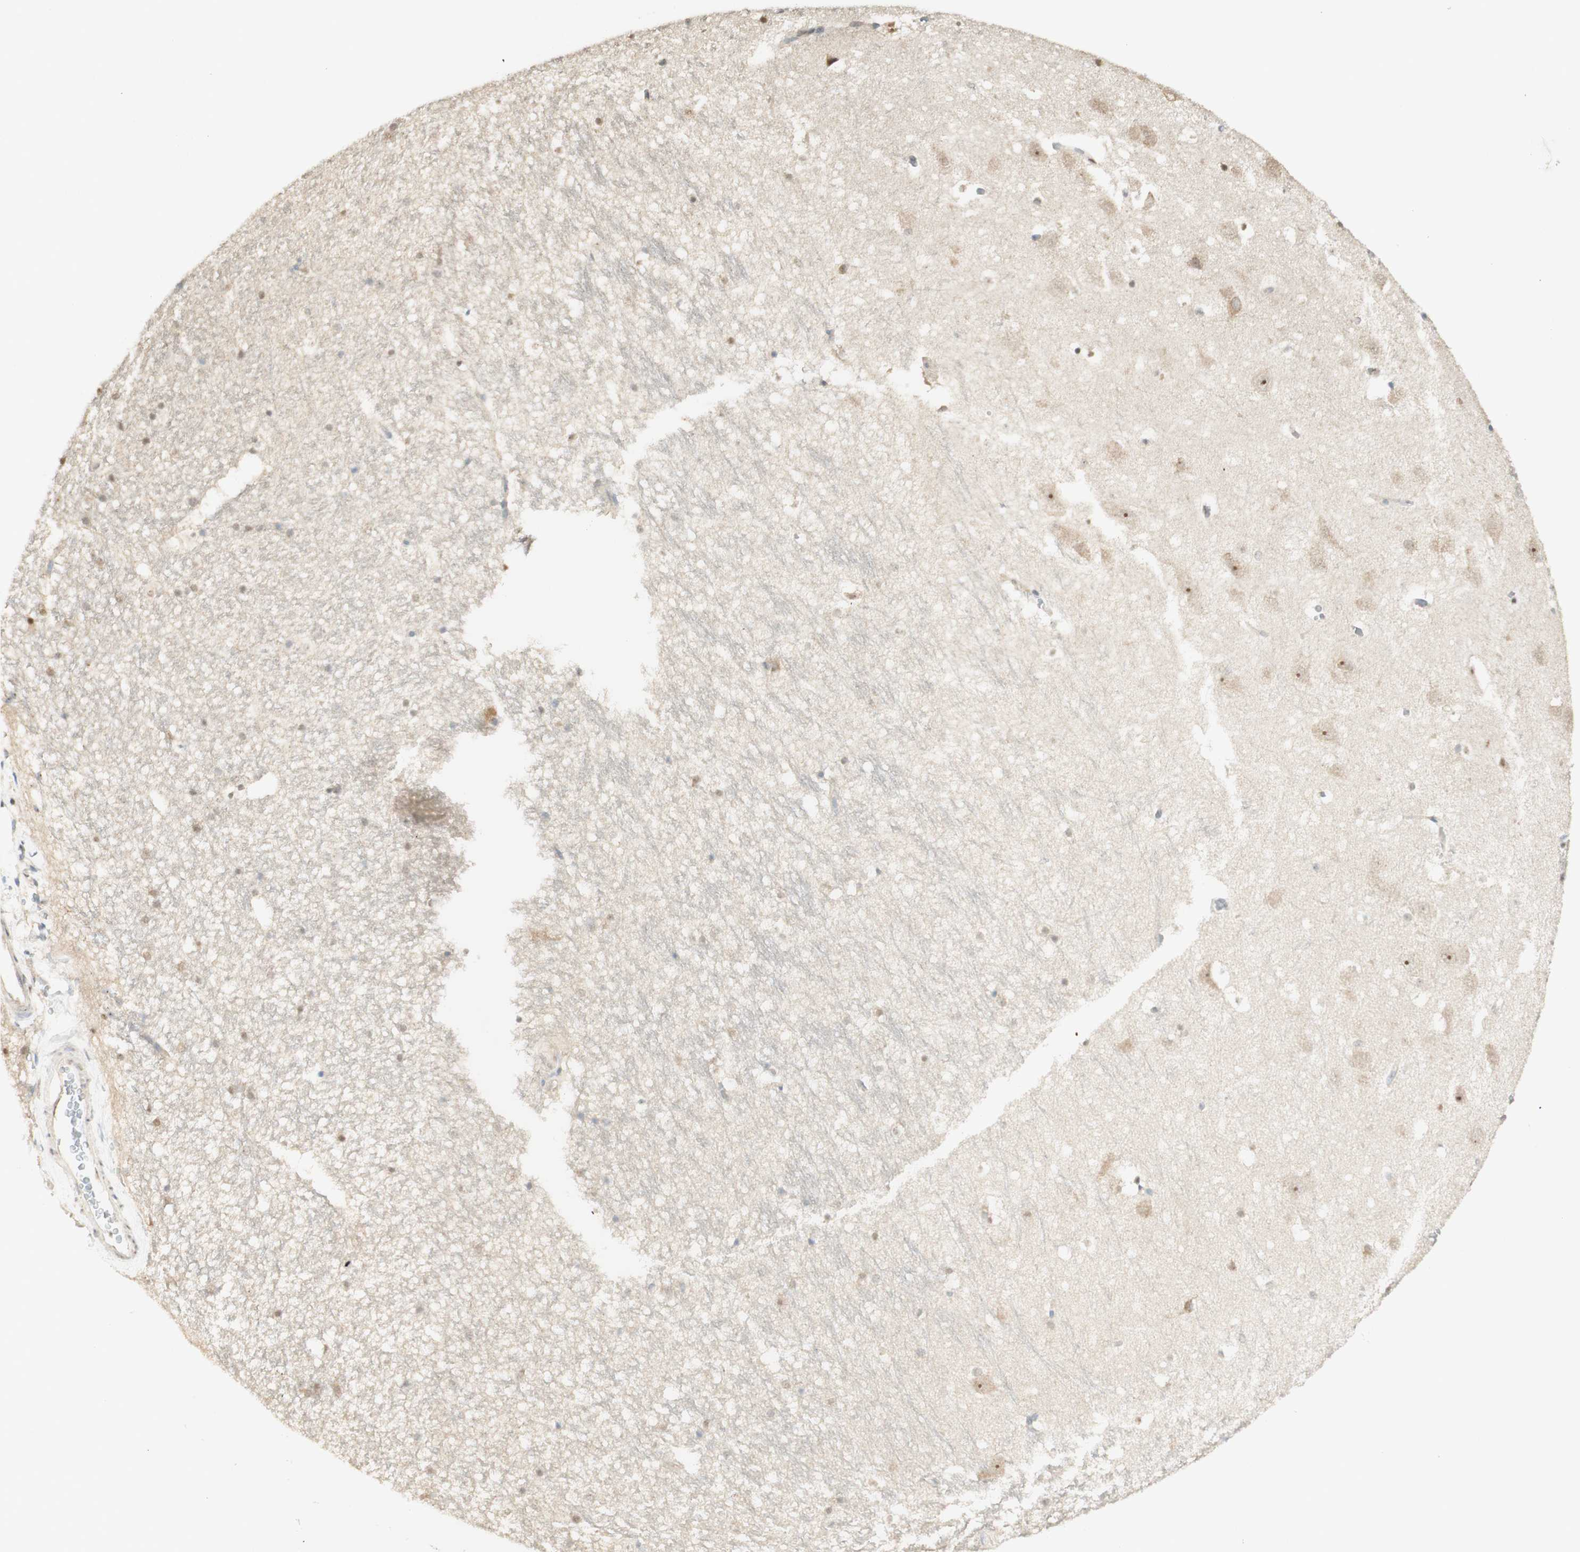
{"staining": {"intensity": "weak", "quantity": "25%-75%", "location": "nuclear"}, "tissue": "hippocampus", "cell_type": "Glial cells", "image_type": "normal", "snomed": [{"axis": "morphology", "description": "Normal tissue, NOS"}, {"axis": "topography", "description": "Hippocampus"}], "caption": "An image of human hippocampus stained for a protein displays weak nuclear brown staining in glial cells.", "gene": "SPINT2", "patient": {"sex": "male", "age": 45}}